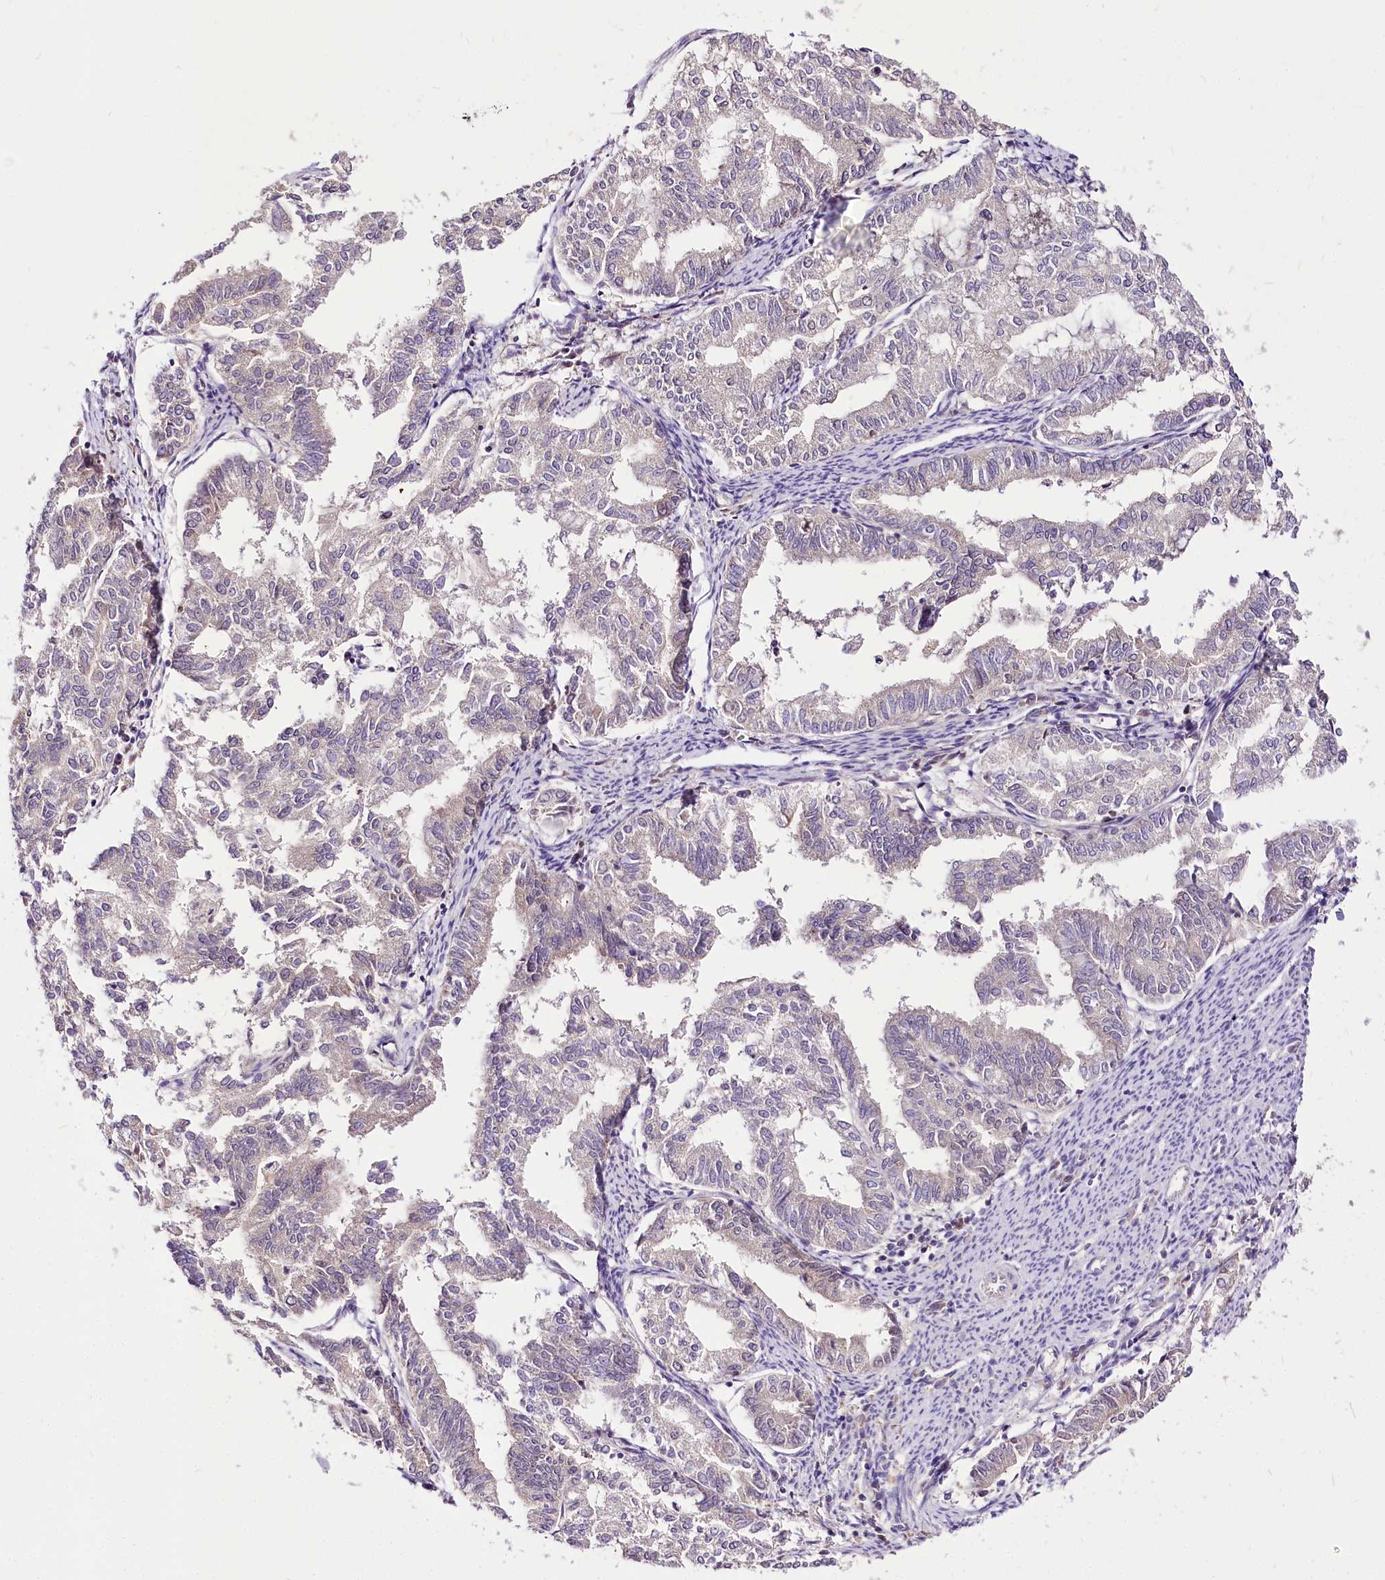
{"staining": {"intensity": "negative", "quantity": "none", "location": "none"}, "tissue": "endometrial cancer", "cell_type": "Tumor cells", "image_type": "cancer", "snomed": [{"axis": "morphology", "description": "Adenocarcinoma, NOS"}, {"axis": "topography", "description": "Endometrium"}], "caption": "There is no significant staining in tumor cells of endometrial cancer (adenocarcinoma).", "gene": "POLA2", "patient": {"sex": "female", "age": 79}}